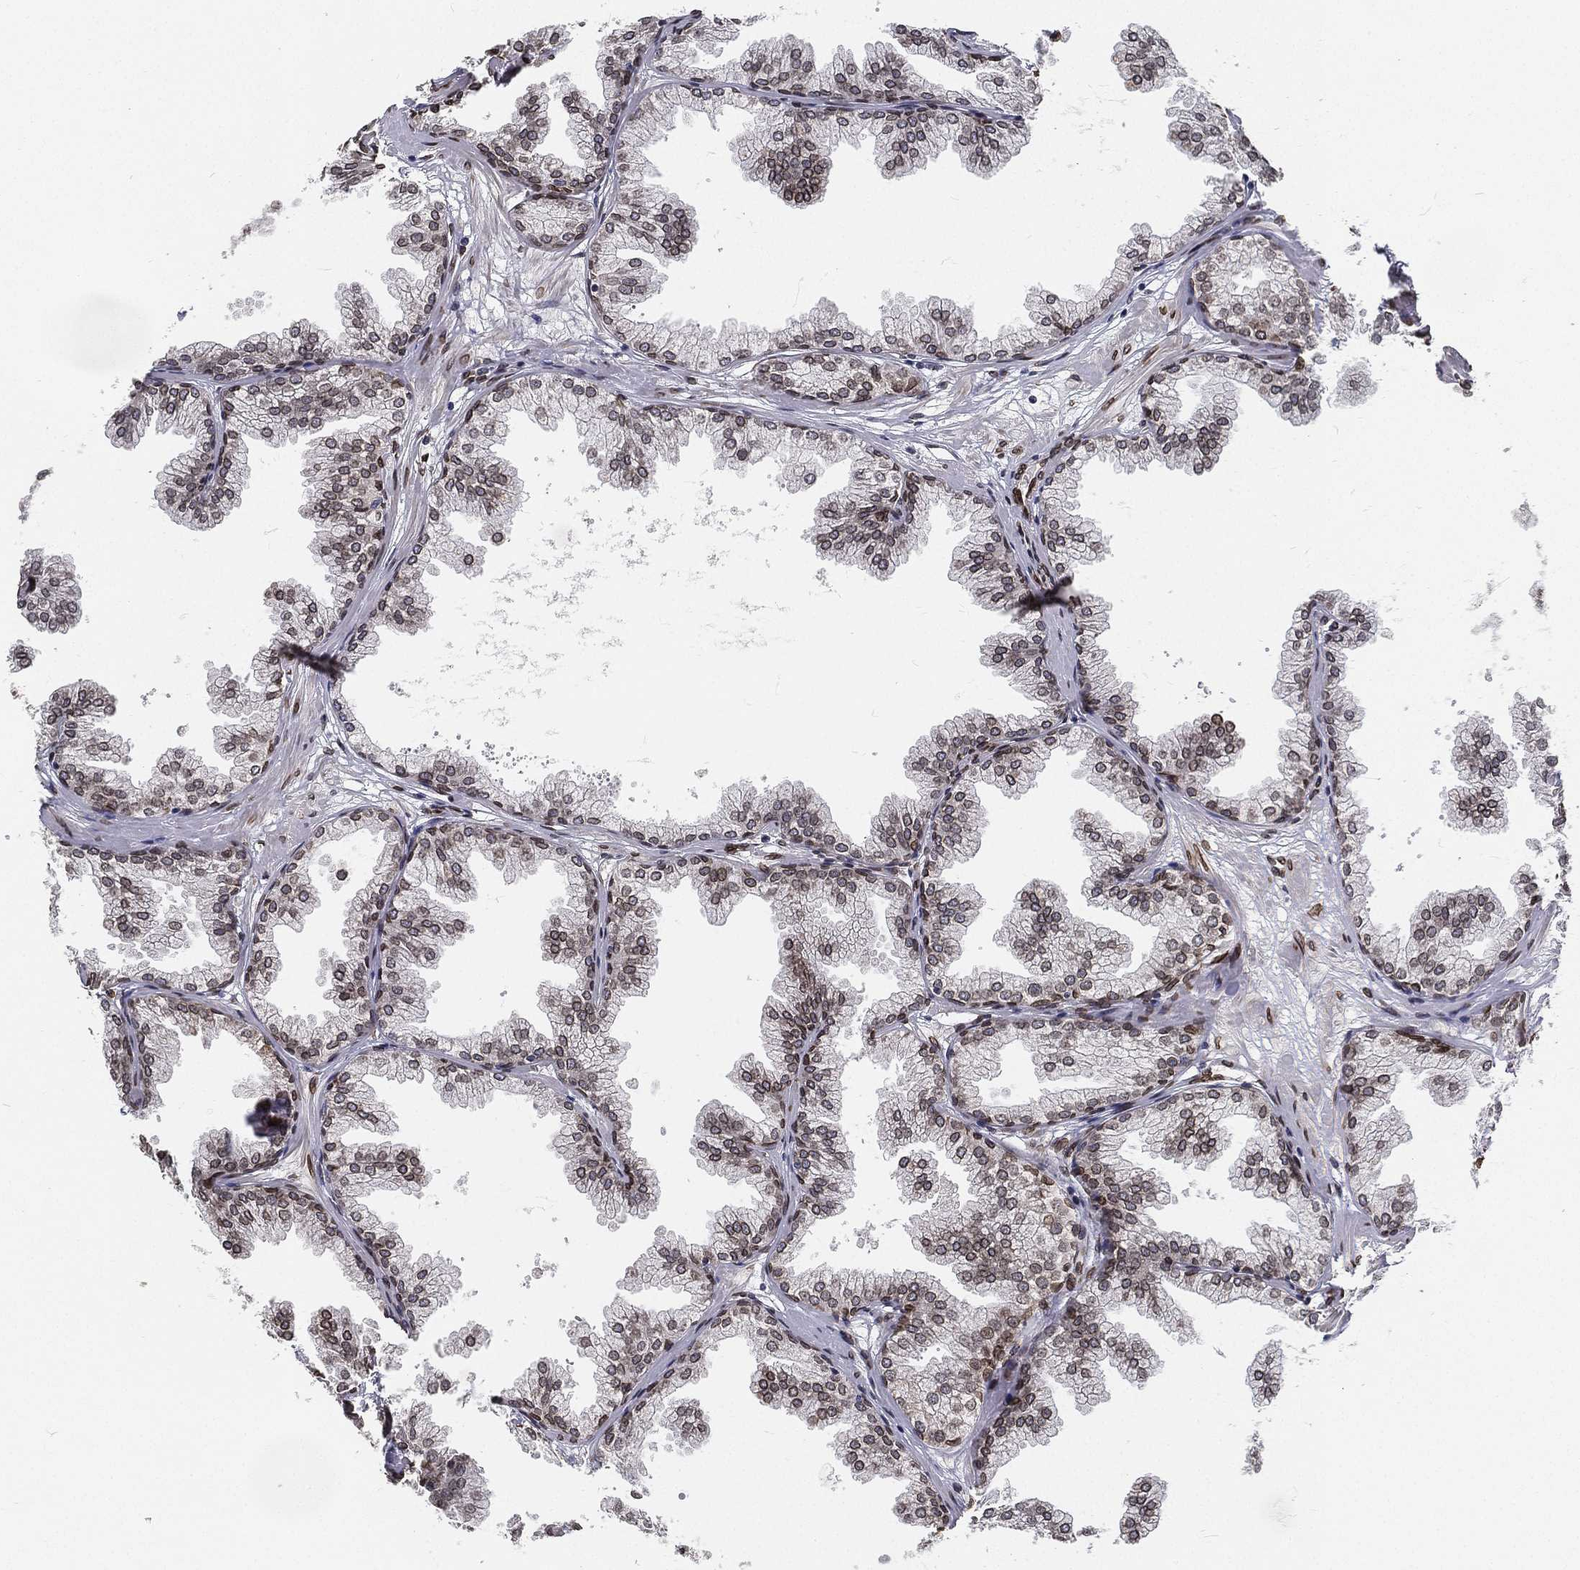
{"staining": {"intensity": "strong", "quantity": ">75%", "location": "cytoplasmic/membranous,nuclear"}, "tissue": "prostate", "cell_type": "Glandular cells", "image_type": "normal", "snomed": [{"axis": "morphology", "description": "Normal tissue, NOS"}, {"axis": "topography", "description": "Prostate"}], "caption": "A high amount of strong cytoplasmic/membranous,nuclear staining is seen in about >75% of glandular cells in benign prostate. (Brightfield microscopy of DAB IHC at high magnification).", "gene": "PALB2", "patient": {"sex": "male", "age": 37}}